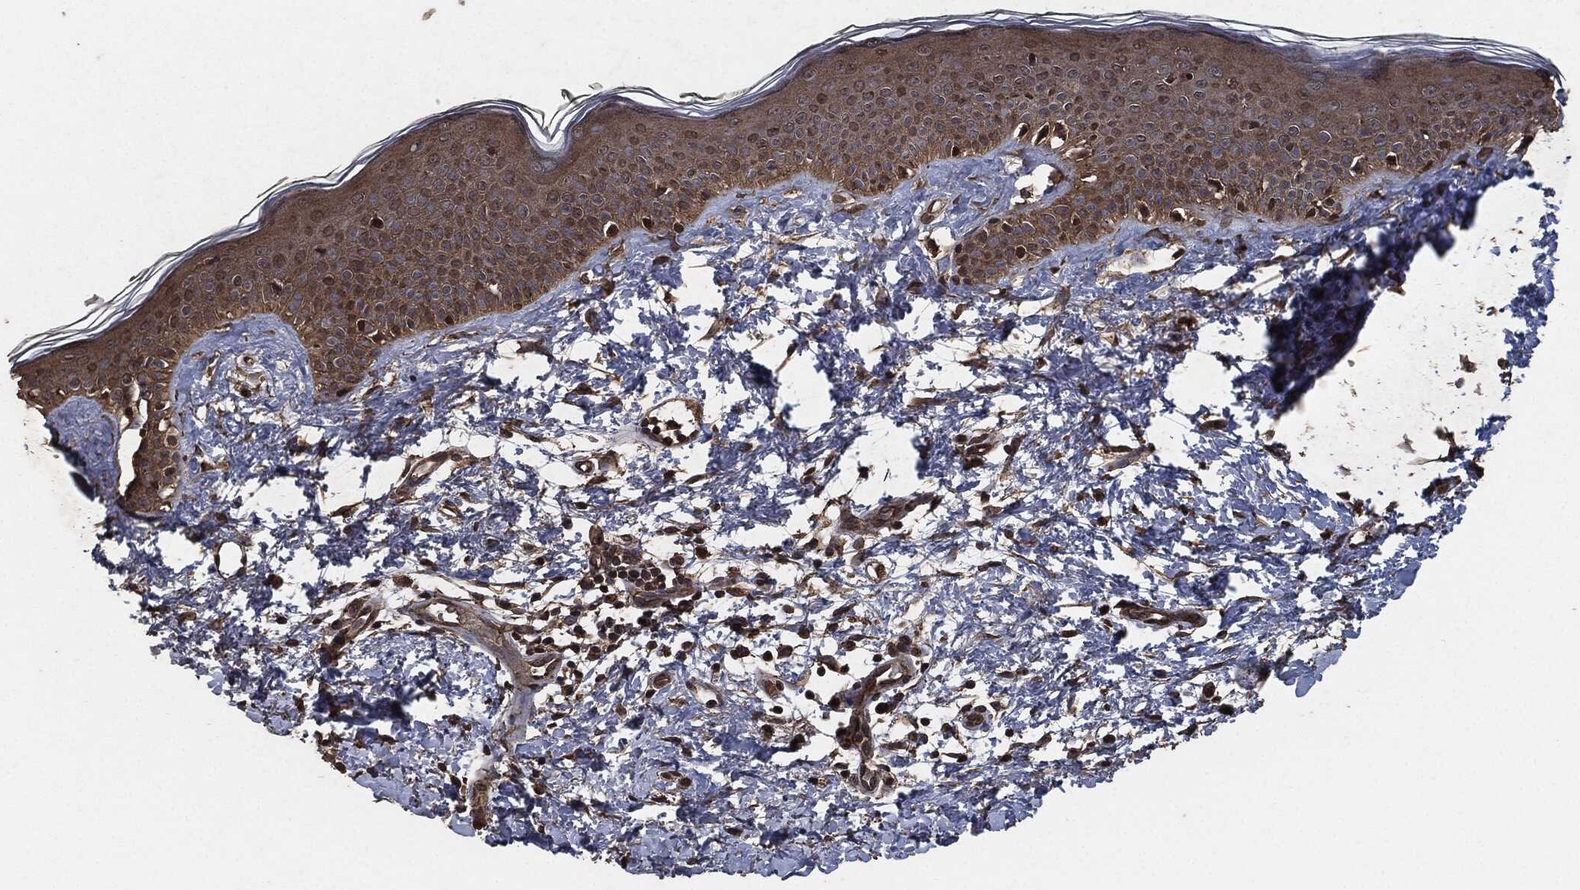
{"staining": {"intensity": "moderate", "quantity": ">75%", "location": "cytoplasmic/membranous"}, "tissue": "skin", "cell_type": "Fibroblasts", "image_type": "normal", "snomed": [{"axis": "morphology", "description": "Normal tissue, NOS"}, {"axis": "morphology", "description": "Basal cell carcinoma"}, {"axis": "topography", "description": "Skin"}], "caption": "Immunohistochemistry (IHC) of normal skin displays medium levels of moderate cytoplasmic/membranous positivity in approximately >75% of fibroblasts.", "gene": "AKT1S1", "patient": {"sex": "male", "age": 33}}